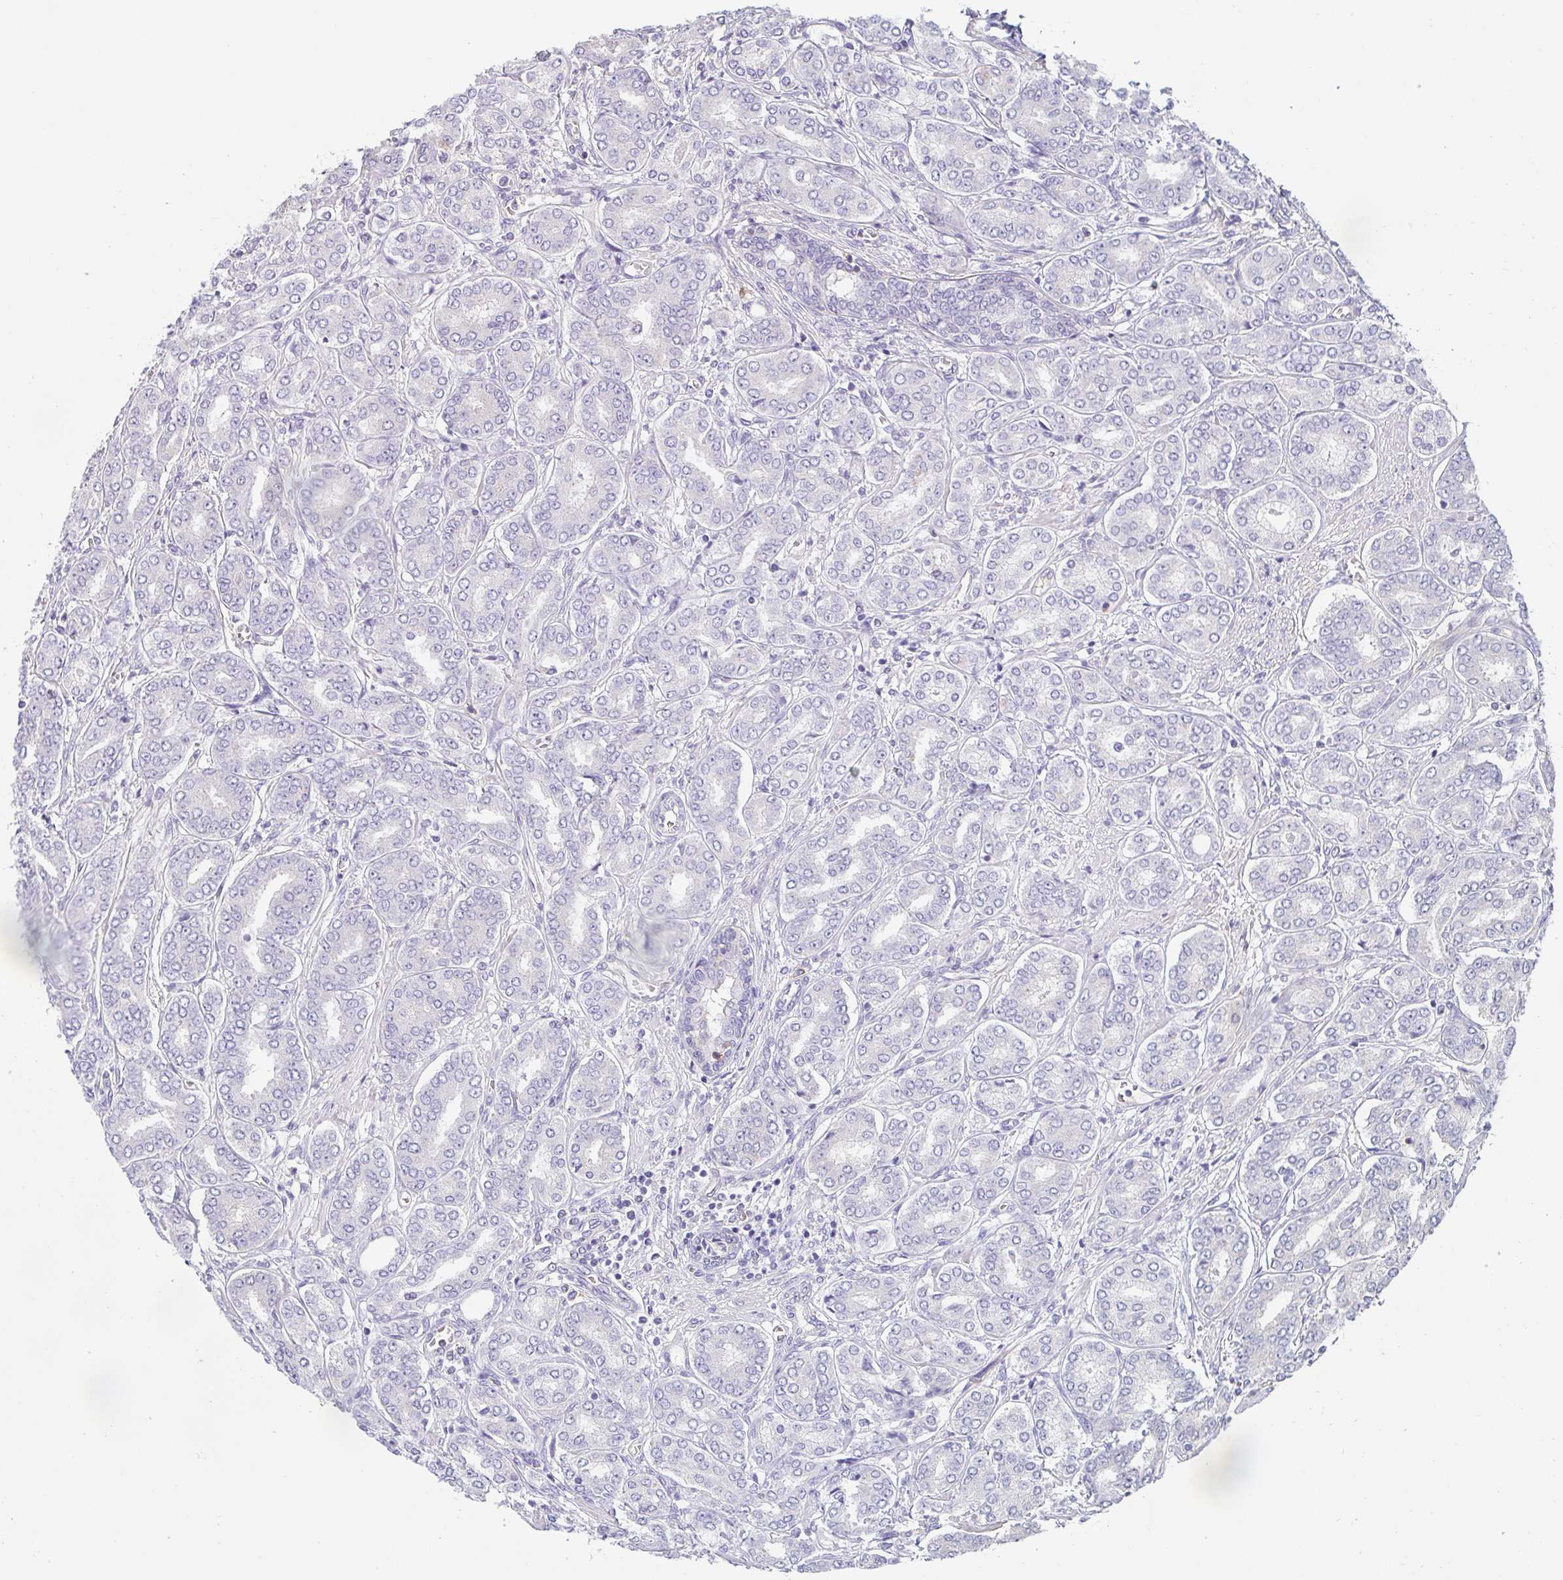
{"staining": {"intensity": "negative", "quantity": "none", "location": "none"}, "tissue": "prostate cancer", "cell_type": "Tumor cells", "image_type": "cancer", "snomed": [{"axis": "morphology", "description": "Adenocarcinoma, High grade"}, {"axis": "topography", "description": "Prostate"}], "caption": "Immunohistochemistry photomicrograph of neoplastic tissue: prostate cancer stained with DAB (3,3'-diaminobenzidine) reveals no significant protein positivity in tumor cells. (DAB (3,3'-diaminobenzidine) IHC with hematoxylin counter stain).", "gene": "DBN1", "patient": {"sex": "male", "age": 72}}